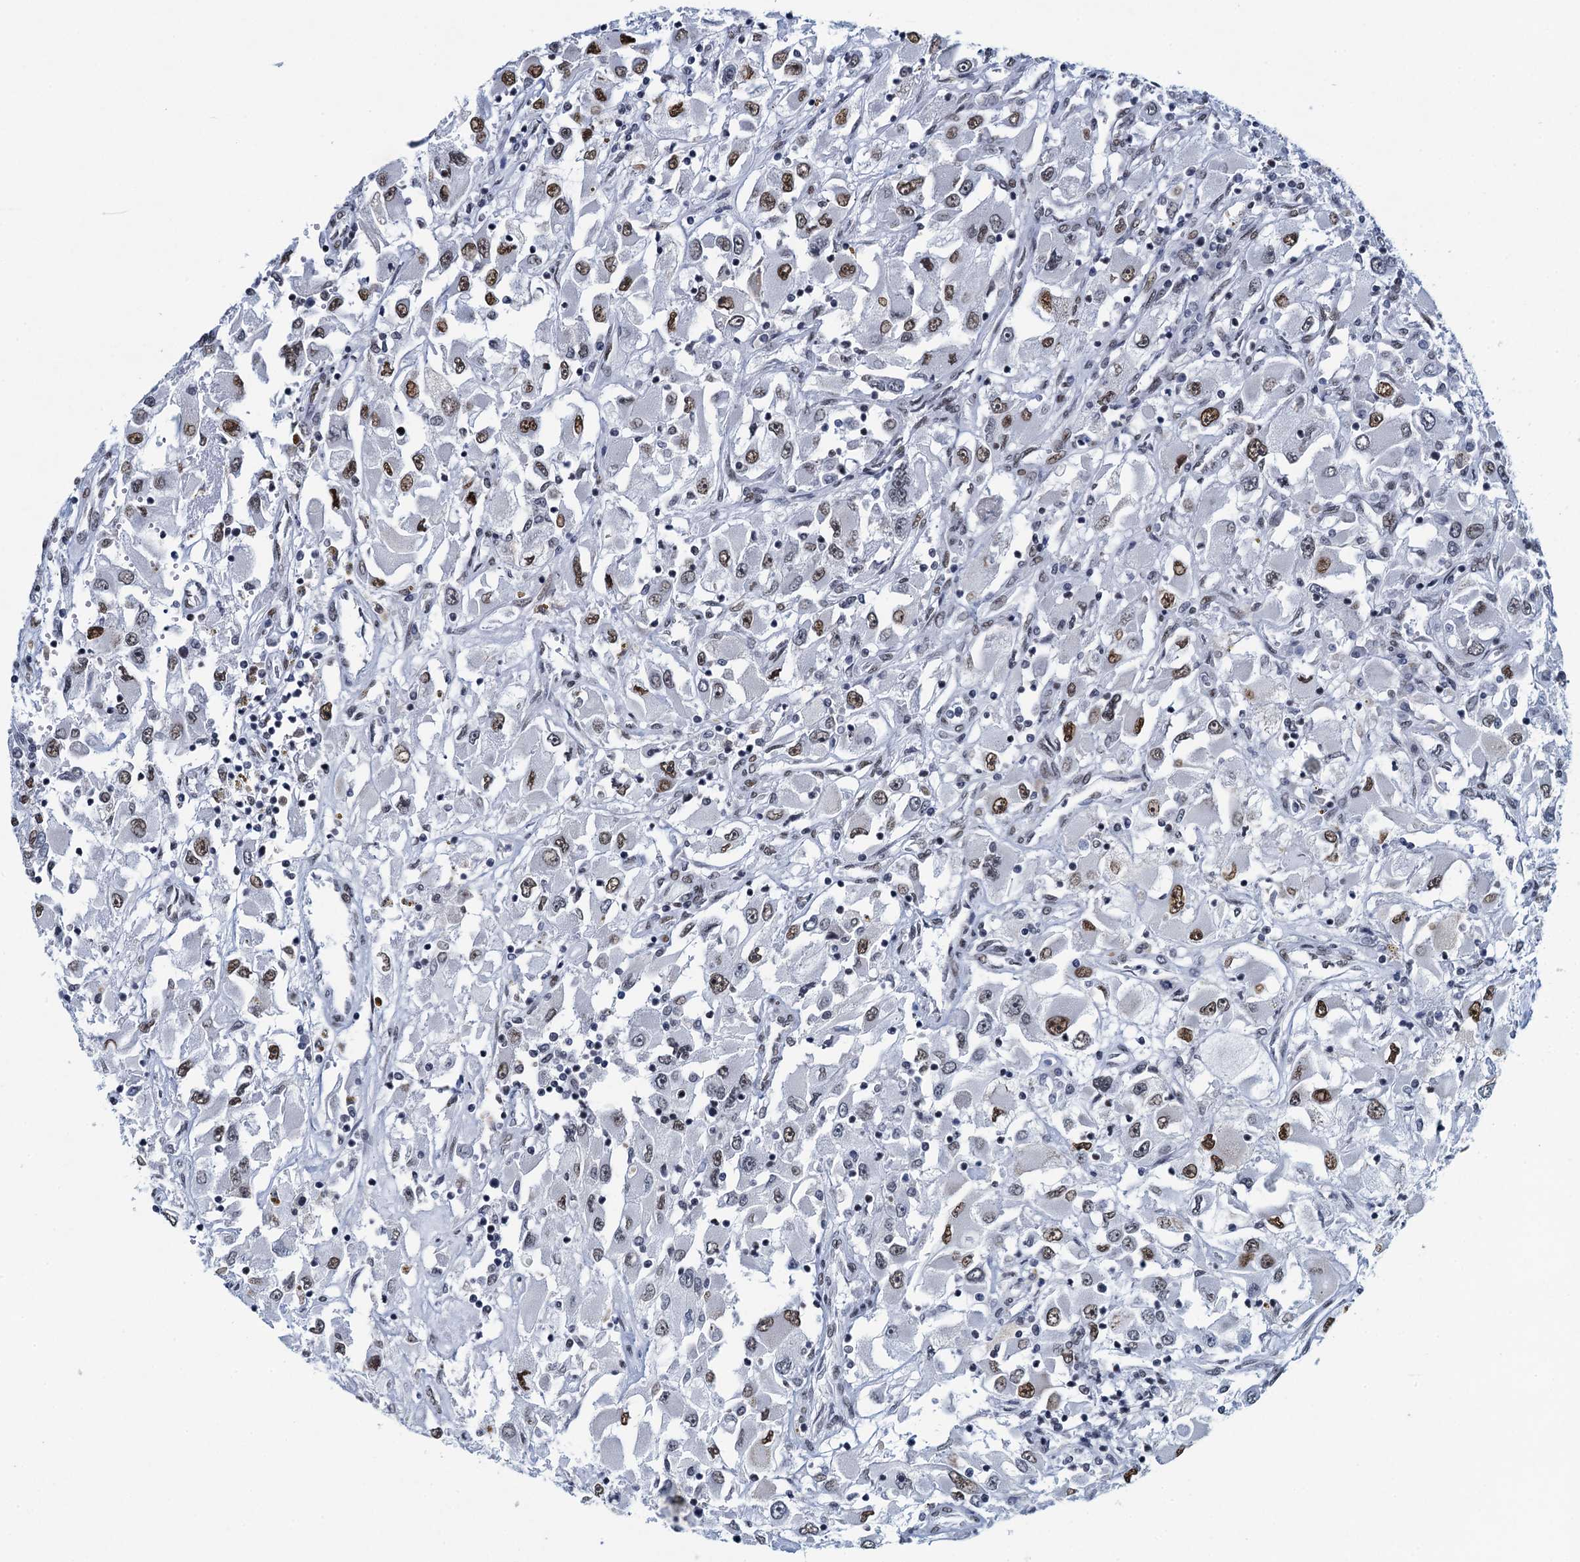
{"staining": {"intensity": "moderate", "quantity": "25%-75%", "location": "nuclear"}, "tissue": "renal cancer", "cell_type": "Tumor cells", "image_type": "cancer", "snomed": [{"axis": "morphology", "description": "Adenocarcinoma, NOS"}, {"axis": "topography", "description": "Kidney"}], "caption": "Immunohistochemical staining of human renal cancer displays moderate nuclear protein staining in about 25%-75% of tumor cells.", "gene": "HNRNPUL2", "patient": {"sex": "female", "age": 52}}